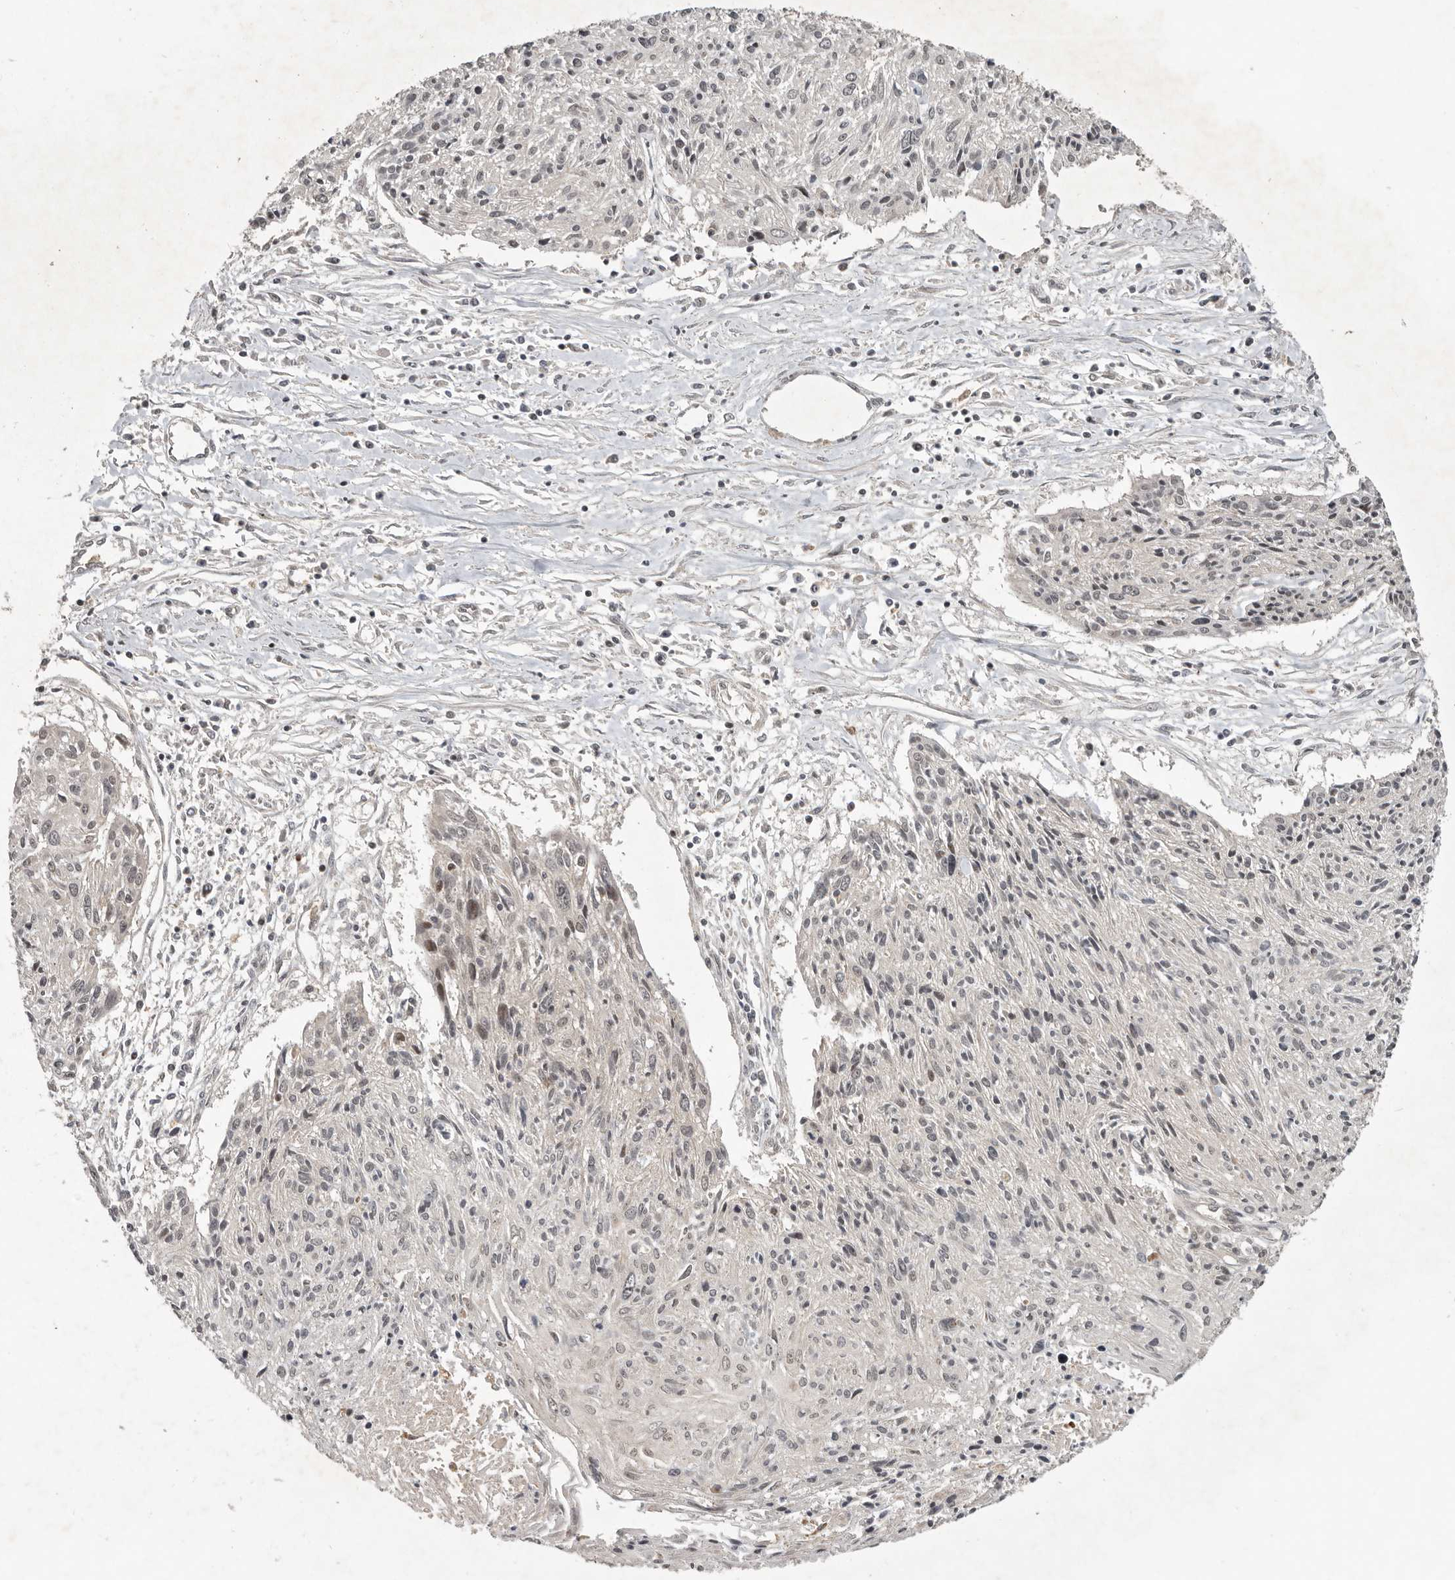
{"staining": {"intensity": "negative", "quantity": "none", "location": "none"}, "tissue": "cervical cancer", "cell_type": "Tumor cells", "image_type": "cancer", "snomed": [{"axis": "morphology", "description": "Squamous cell carcinoma, NOS"}, {"axis": "topography", "description": "Cervix"}], "caption": "The micrograph demonstrates no staining of tumor cells in cervical cancer (squamous cell carcinoma). (DAB (3,3'-diaminobenzidine) IHC, high magnification).", "gene": "RABIF", "patient": {"sex": "female", "age": 51}}